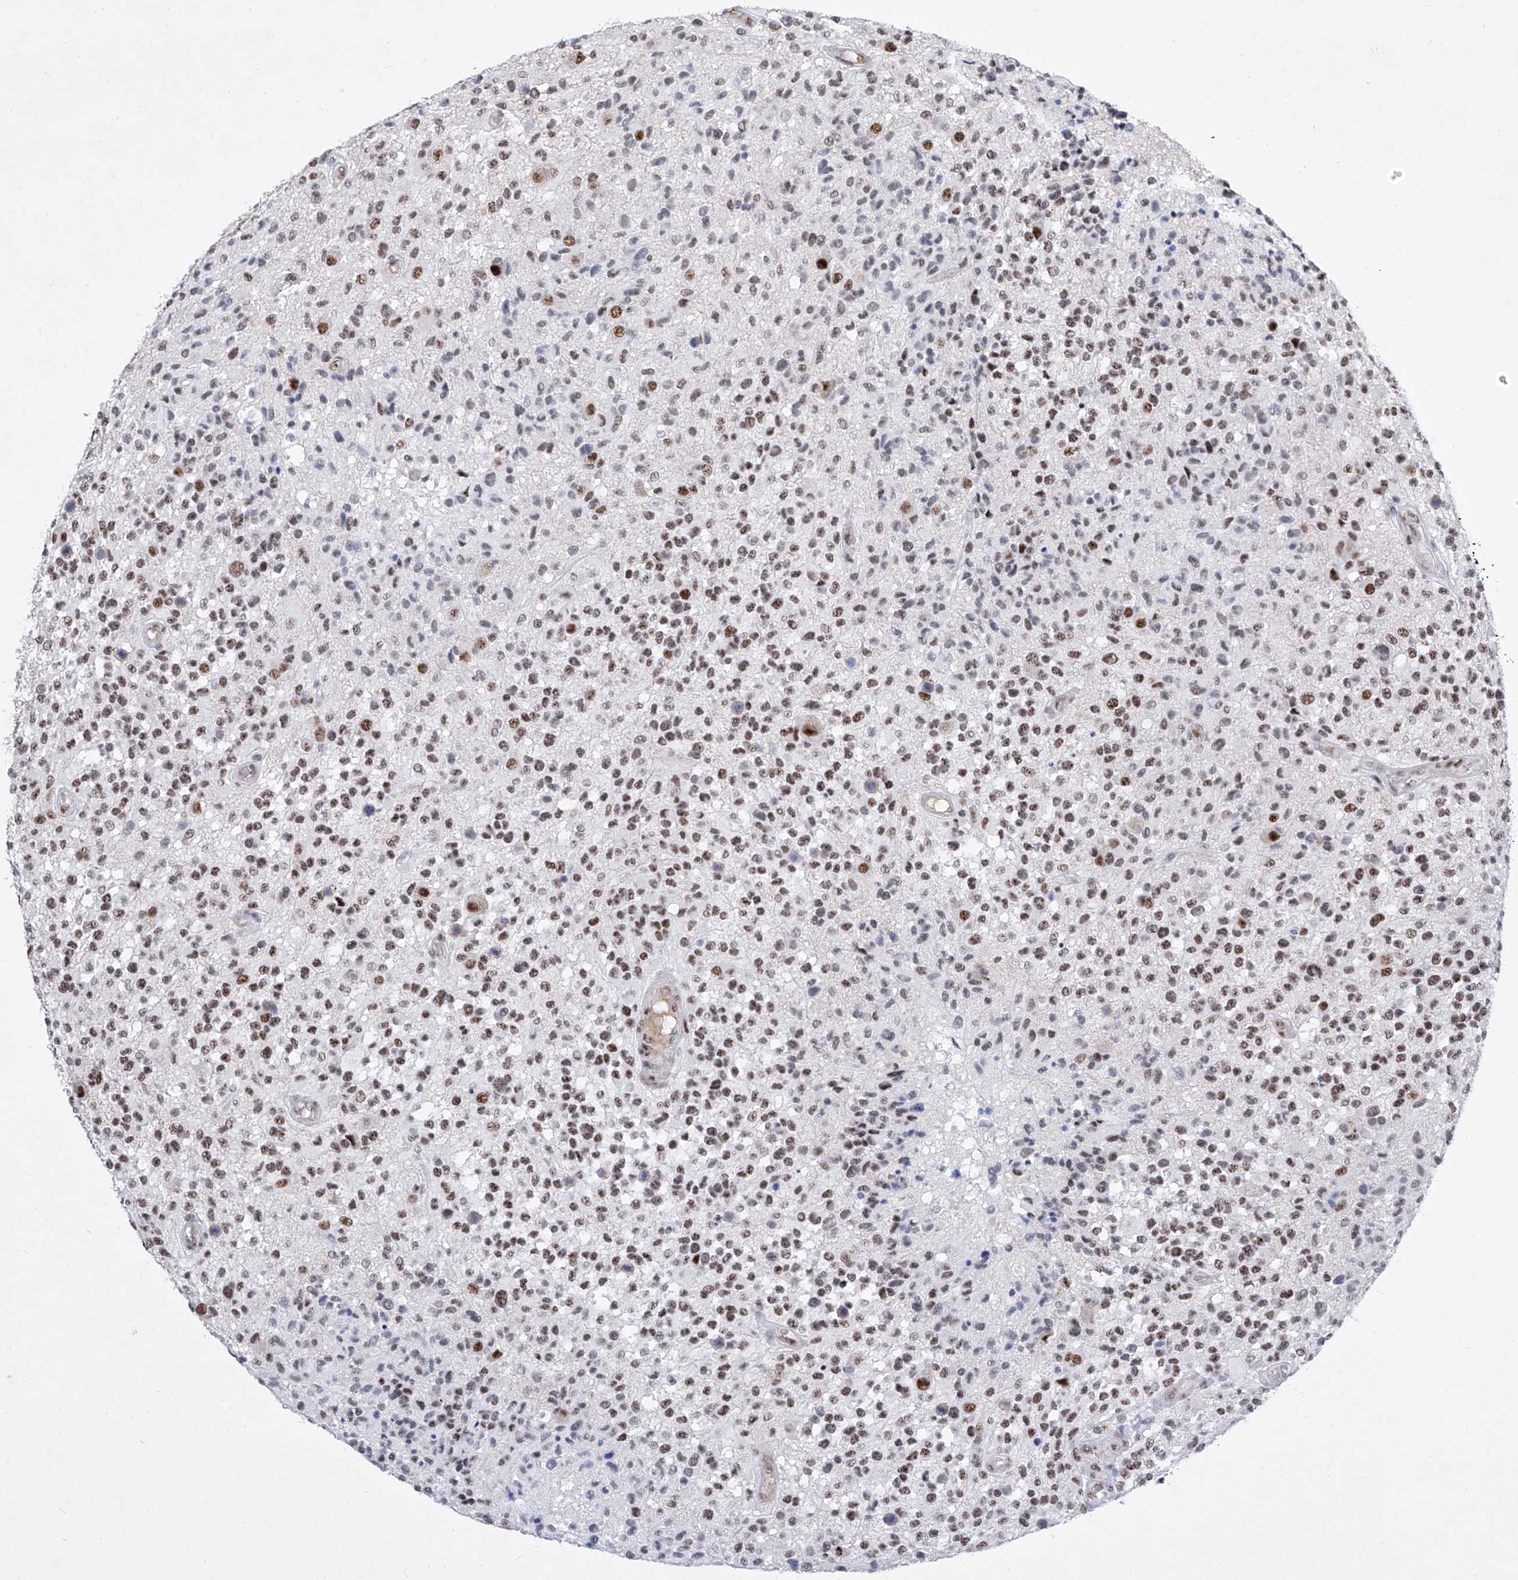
{"staining": {"intensity": "moderate", "quantity": ">75%", "location": "nuclear"}, "tissue": "glioma", "cell_type": "Tumor cells", "image_type": "cancer", "snomed": [{"axis": "morphology", "description": "Glioma, malignant, High grade"}, {"axis": "morphology", "description": "Glioblastoma, NOS"}, {"axis": "topography", "description": "Brain"}], "caption": "Moderate nuclear protein expression is identified in approximately >75% of tumor cells in malignant glioma (high-grade). The staining was performed using DAB to visualize the protein expression in brown, while the nuclei were stained in blue with hematoxylin (Magnification: 20x).", "gene": "ATN1", "patient": {"sex": "male", "age": 60}}